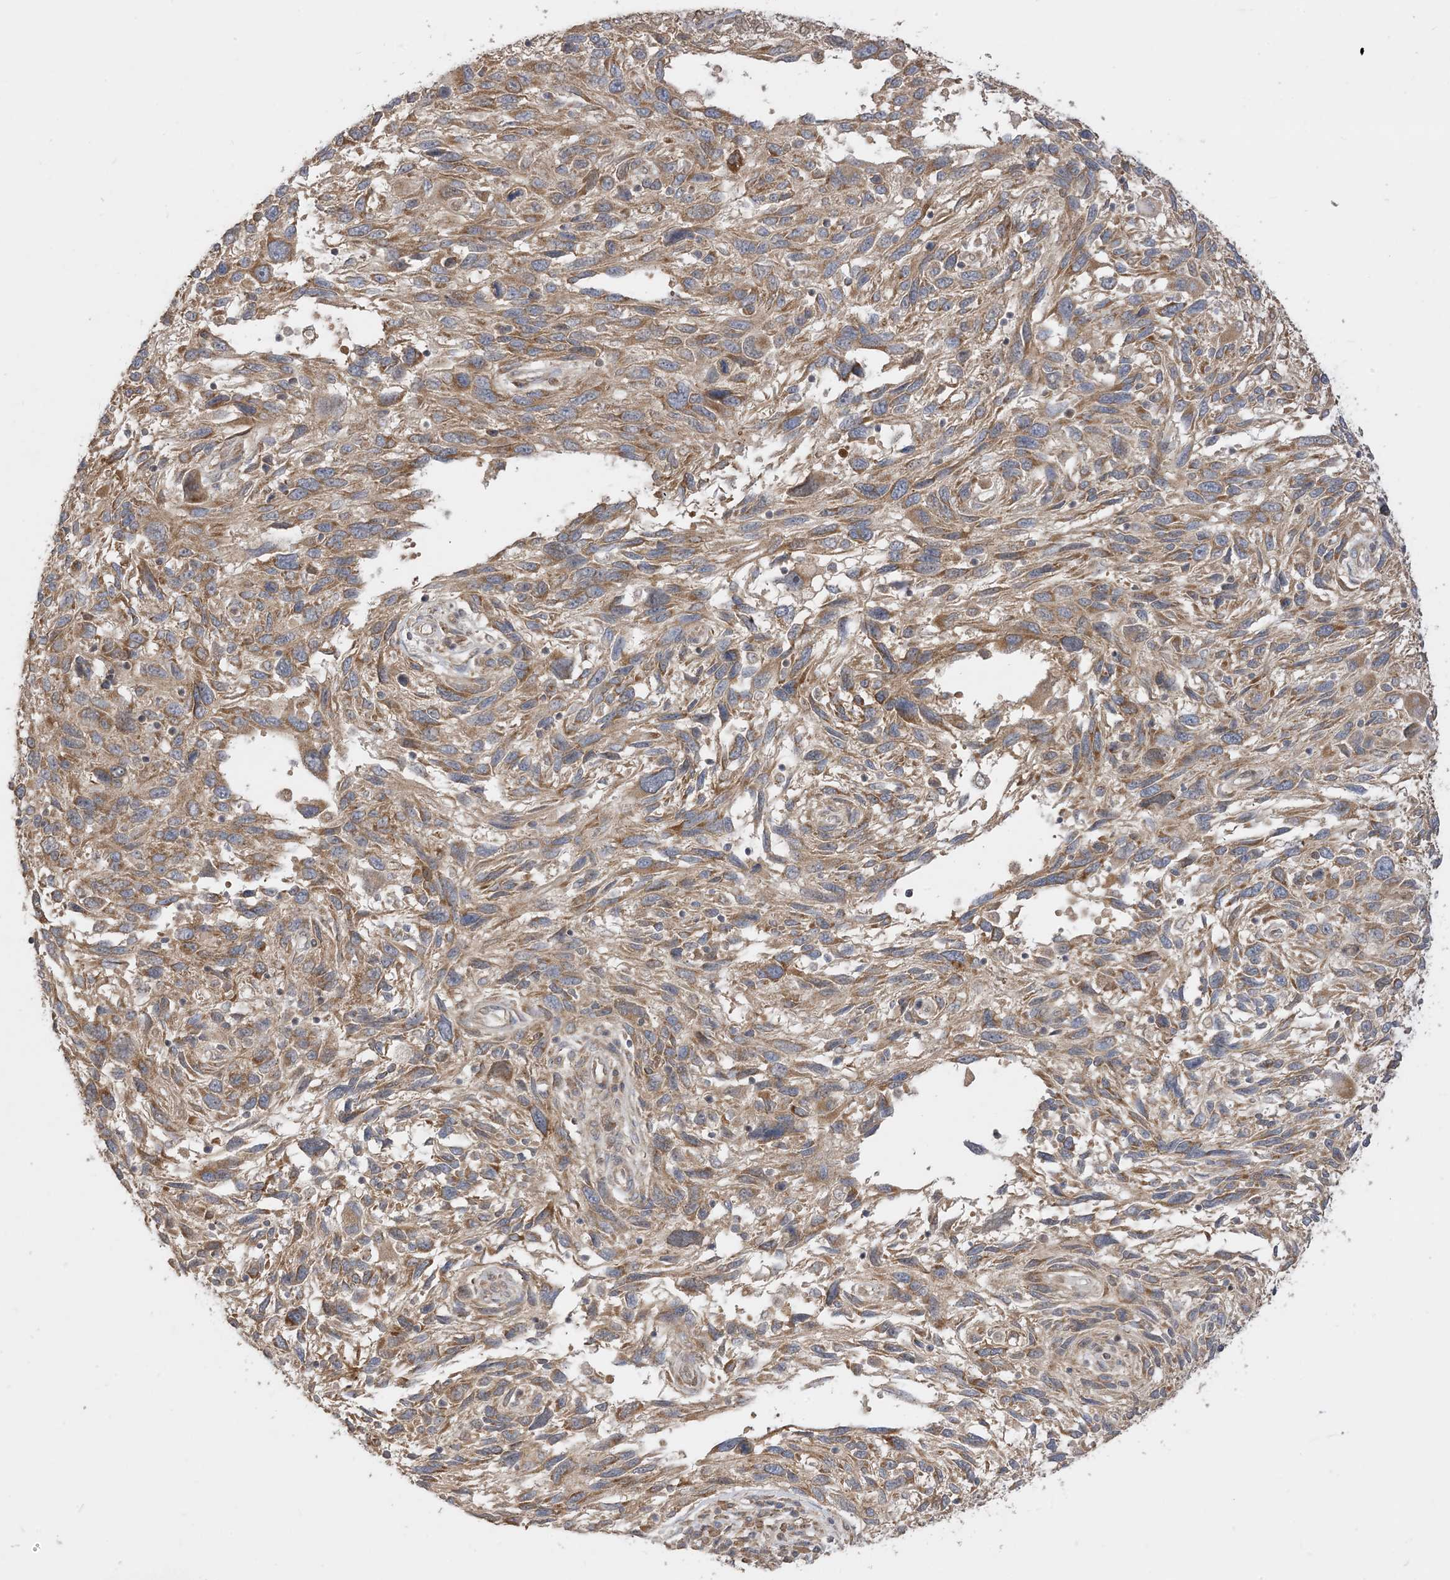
{"staining": {"intensity": "strong", "quantity": ">75%", "location": "cytoplasmic/membranous"}, "tissue": "melanoma", "cell_type": "Tumor cells", "image_type": "cancer", "snomed": [{"axis": "morphology", "description": "Malignant melanoma, NOS"}, {"axis": "topography", "description": "Skin"}], "caption": "This histopathology image exhibits IHC staining of malignant melanoma, with high strong cytoplasmic/membranous staining in about >75% of tumor cells.", "gene": "SIRT3", "patient": {"sex": "male", "age": 53}}